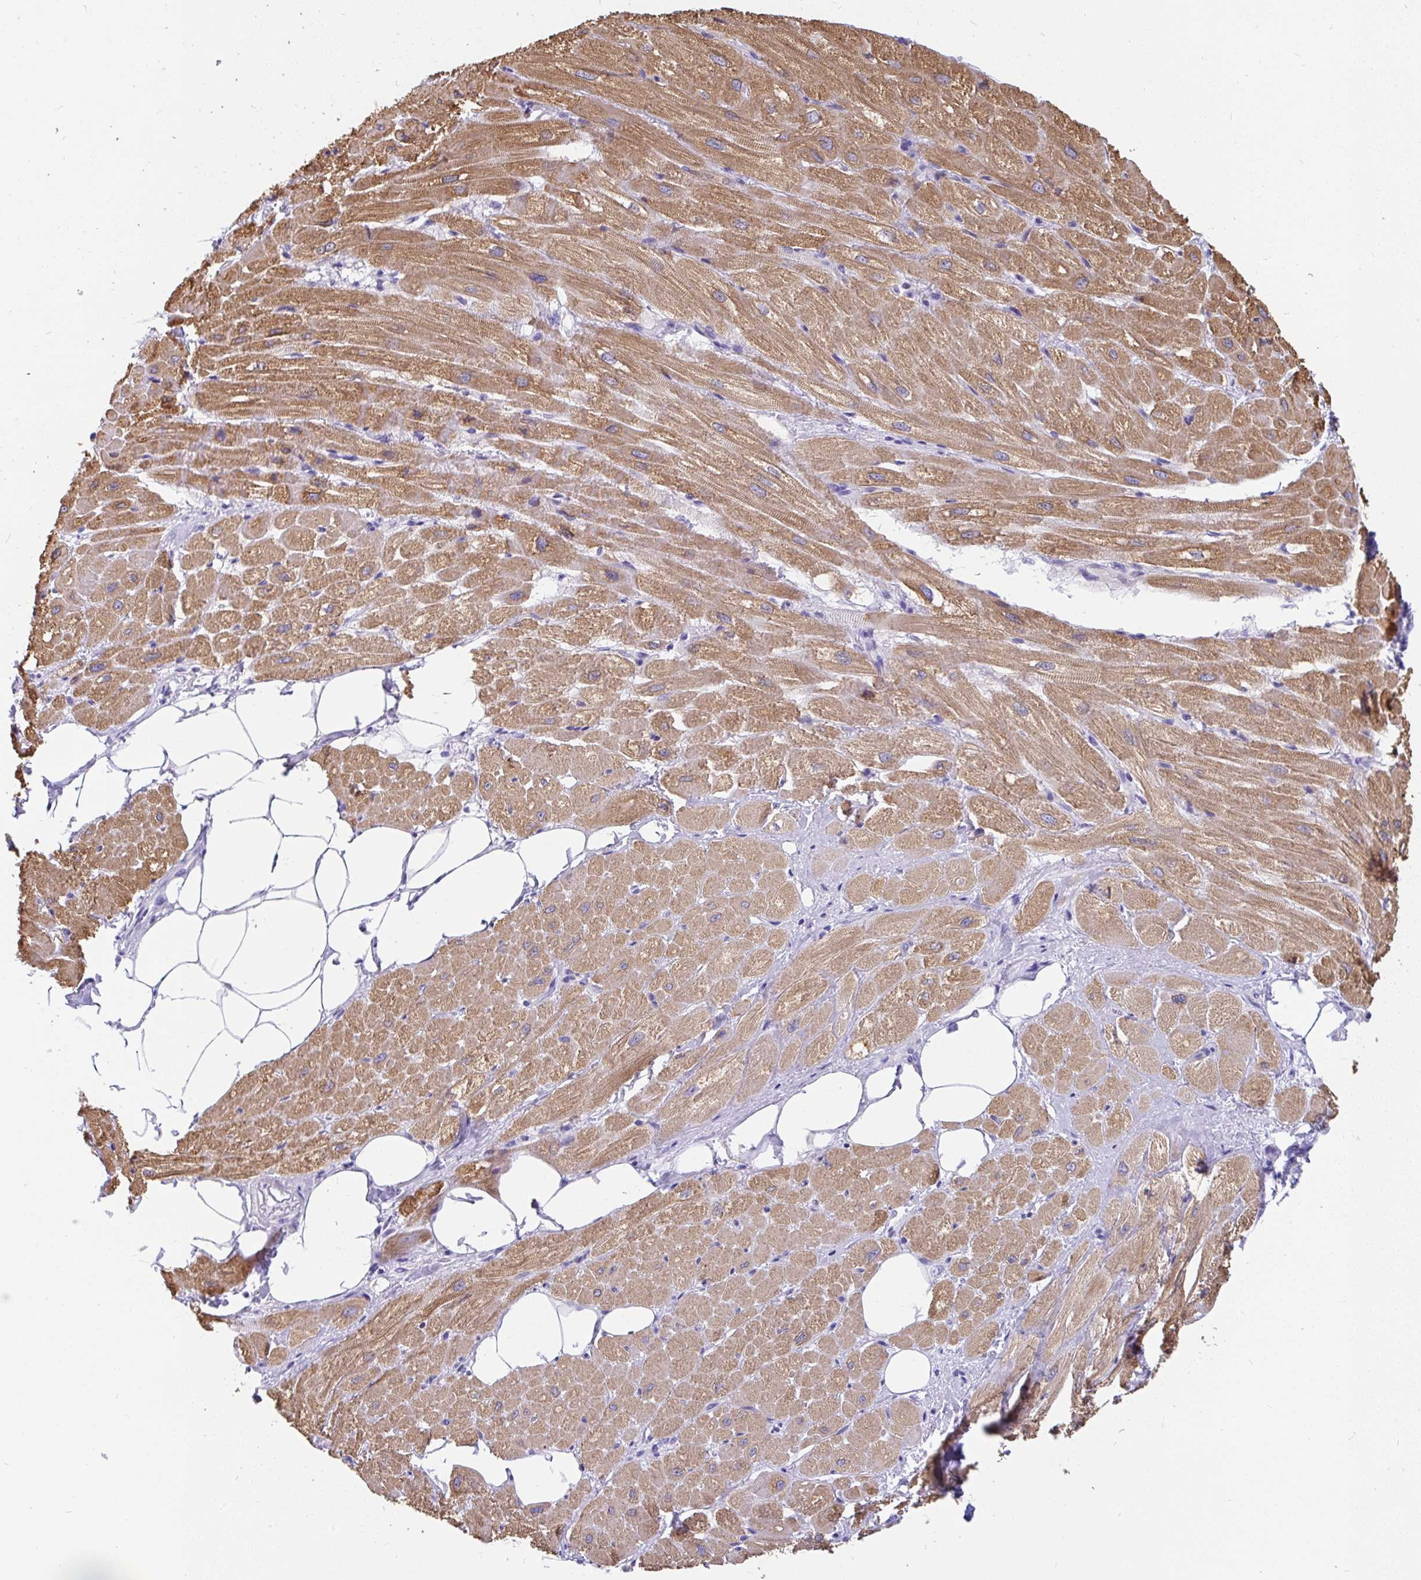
{"staining": {"intensity": "moderate", "quantity": ">75%", "location": "cytoplasmic/membranous"}, "tissue": "heart muscle", "cell_type": "Cardiomyocytes", "image_type": "normal", "snomed": [{"axis": "morphology", "description": "Normal tissue, NOS"}, {"axis": "topography", "description": "Heart"}], "caption": "Heart muscle stained with DAB (3,3'-diaminobenzidine) immunohistochemistry (IHC) demonstrates medium levels of moderate cytoplasmic/membranous positivity in approximately >75% of cardiomyocytes.", "gene": "INTS5", "patient": {"sex": "male", "age": 62}}